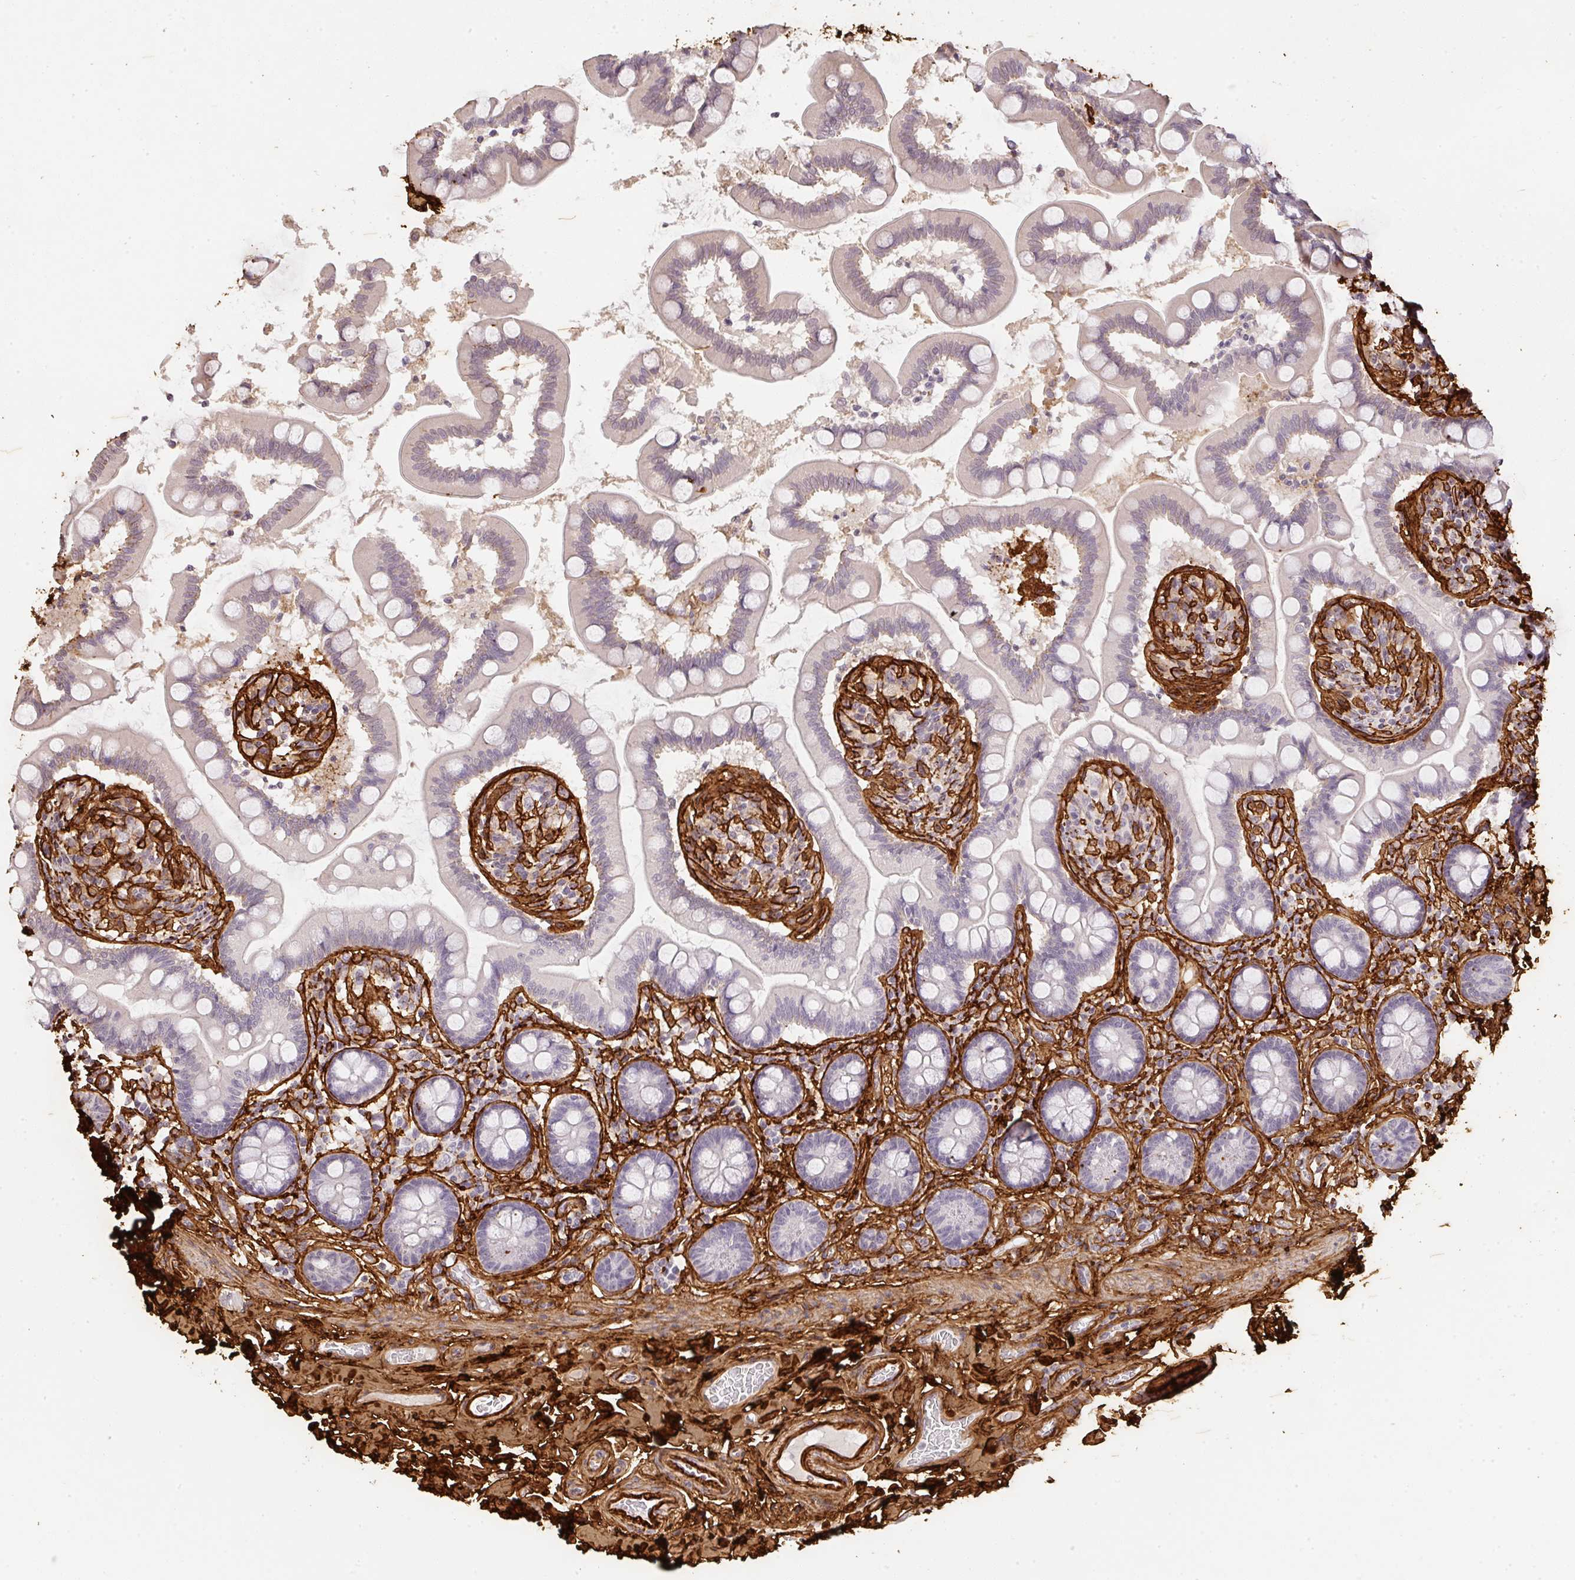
{"staining": {"intensity": "negative", "quantity": "none", "location": "none"}, "tissue": "small intestine", "cell_type": "Glandular cells", "image_type": "normal", "snomed": [{"axis": "morphology", "description": "Normal tissue, NOS"}, {"axis": "topography", "description": "Small intestine"}], "caption": "DAB immunohistochemical staining of unremarkable small intestine reveals no significant staining in glandular cells.", "gene": "COL3A1", "patient": {"sex": "female", "age": 64}}